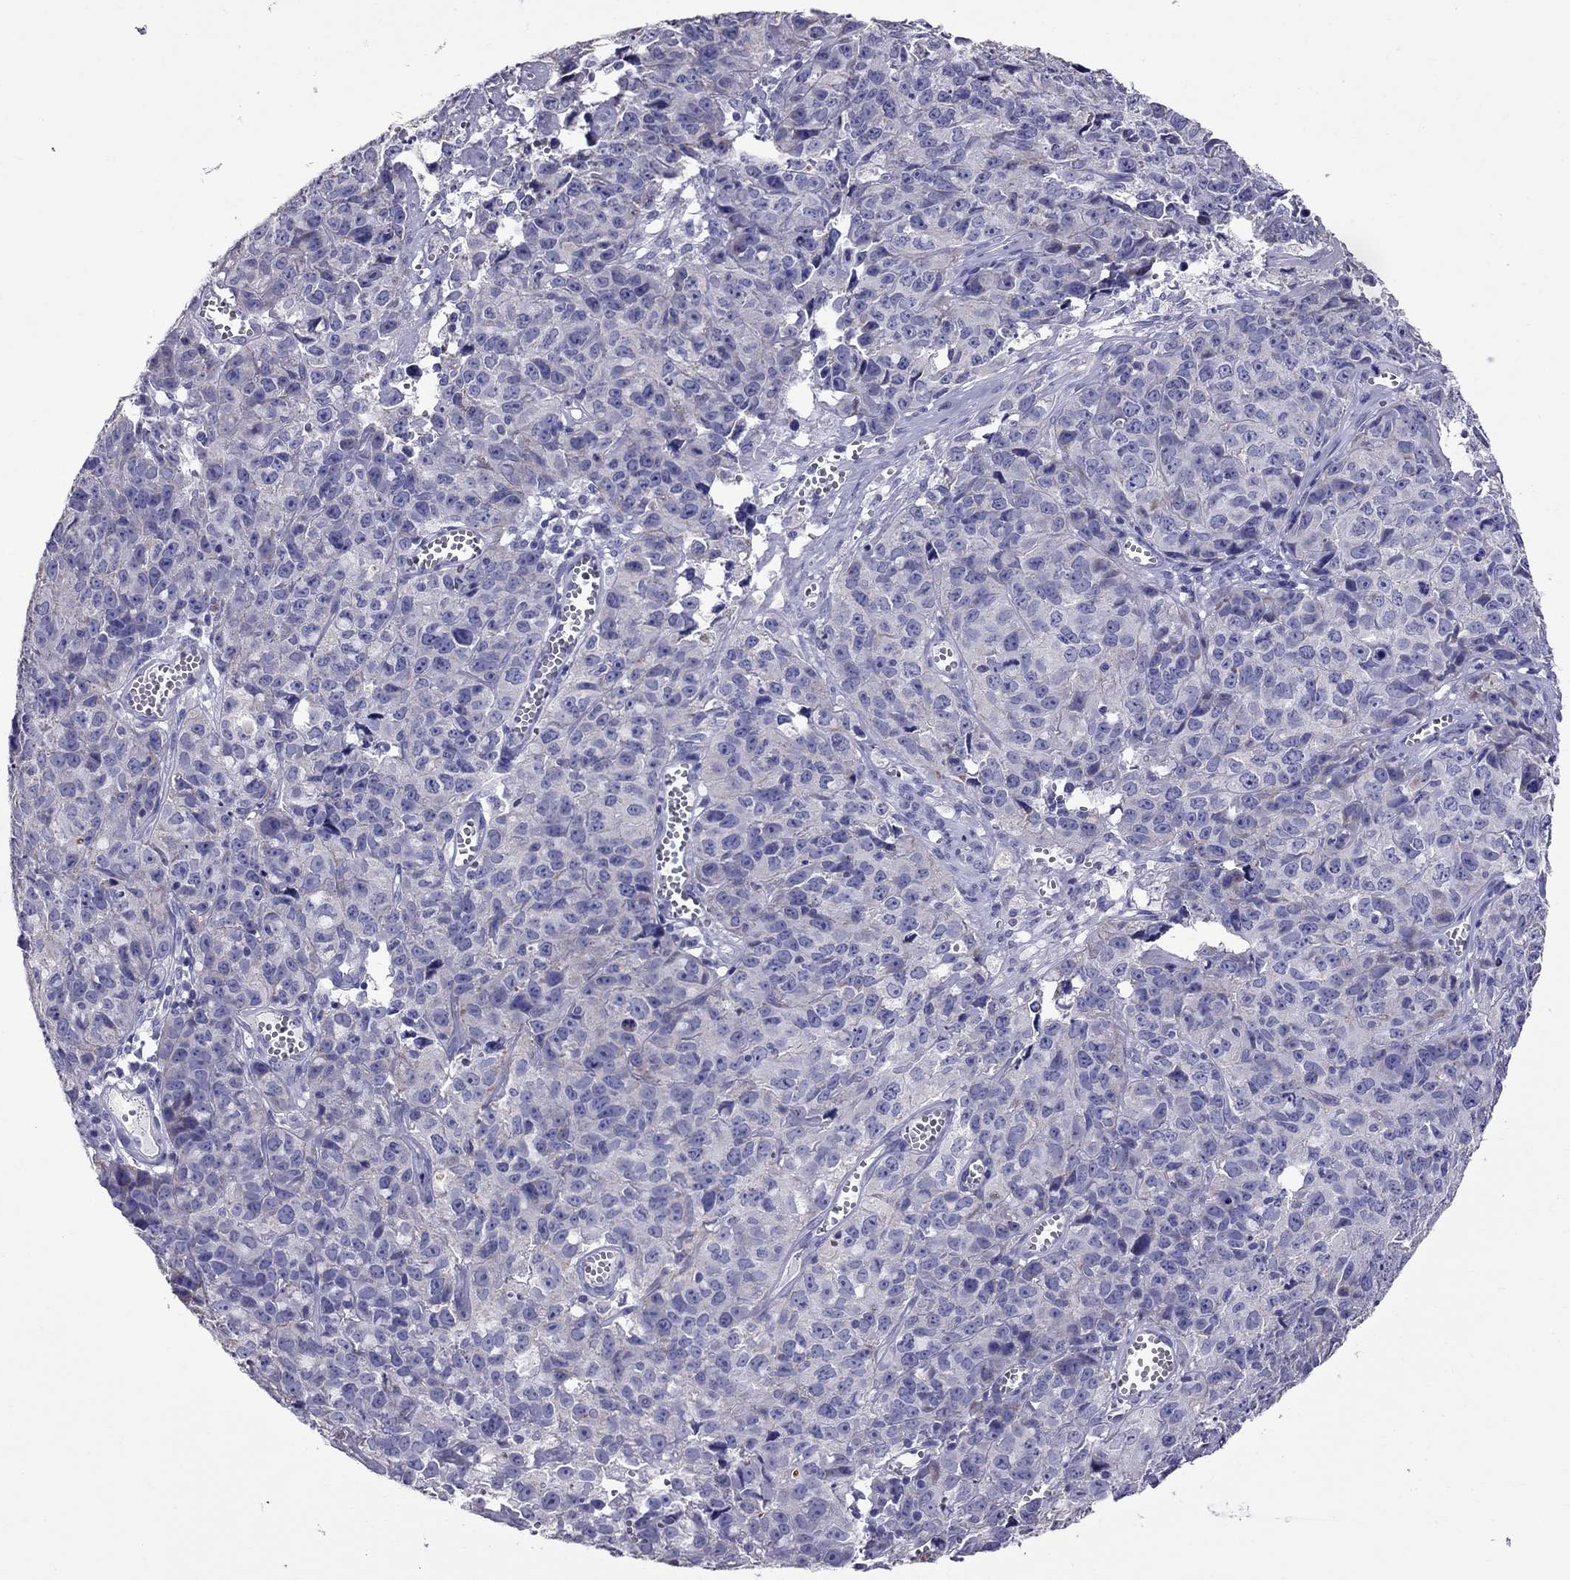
{"staining": {"intensity": "negative", "quantity": "none", "location": "none"}, "tissue": "cervical cancer", "cell_type": "Tumor cells", "image_type": "cancer", "snomed": [{"axis": "morphology", "description": "Squamous cell carcinoma, NOS"}, {"axis": "topography", "description": "Cervix"}], "caption": "Immunohistochemical staining of squamous cell carcinoma (cervical) reveals no significant staining in tumor cells. Nuclei are stained in blue.", "gene": "TTLL13", "patient": {"sex": "female", "age": 28}}